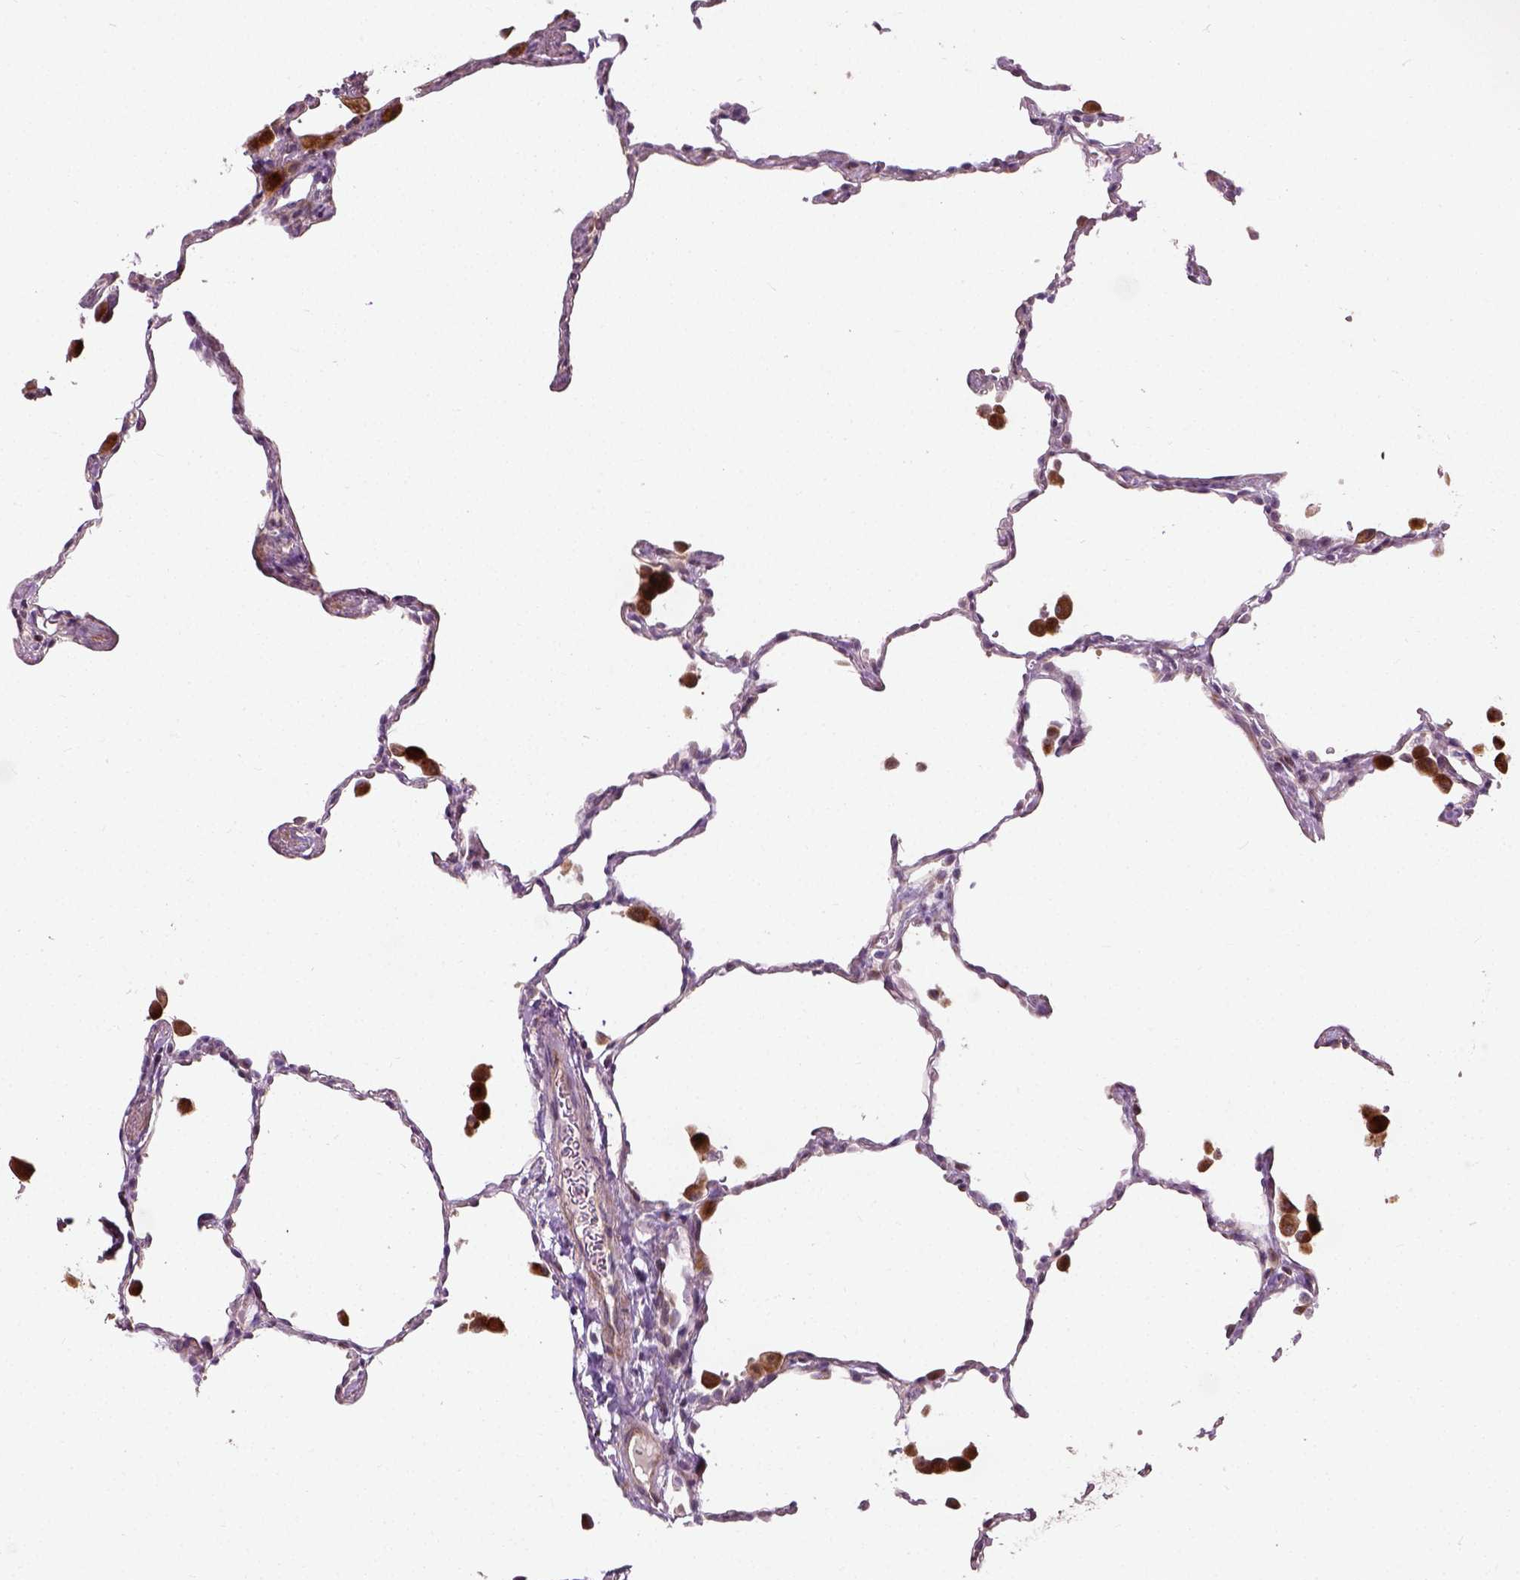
{"staining": {"intensity": "weak", "quantity": "<25%", "location": "cytoplasmic/membranous"}, "tissue": "lung", "cell_type": "Alveolar cells", "image_type": "normal", "snomed": [{"axis": "morphology", "description": "Normal tissue, NOS"}, {"axis": "topography", "description": "Lung"}], "caption": "This histopathology image is of unremarkable lung stained with immunohistochemistry to label a protein in brown with the nuclei are counter-stained blue. There is no positivity in alveolar cells. (Brightfield microscopy of DAB (3,3'-diaminobenzidine) immunohistochemistry at high magnification).", "gene": "PKP3", "patient": {"sex": "female", "age": 47}}